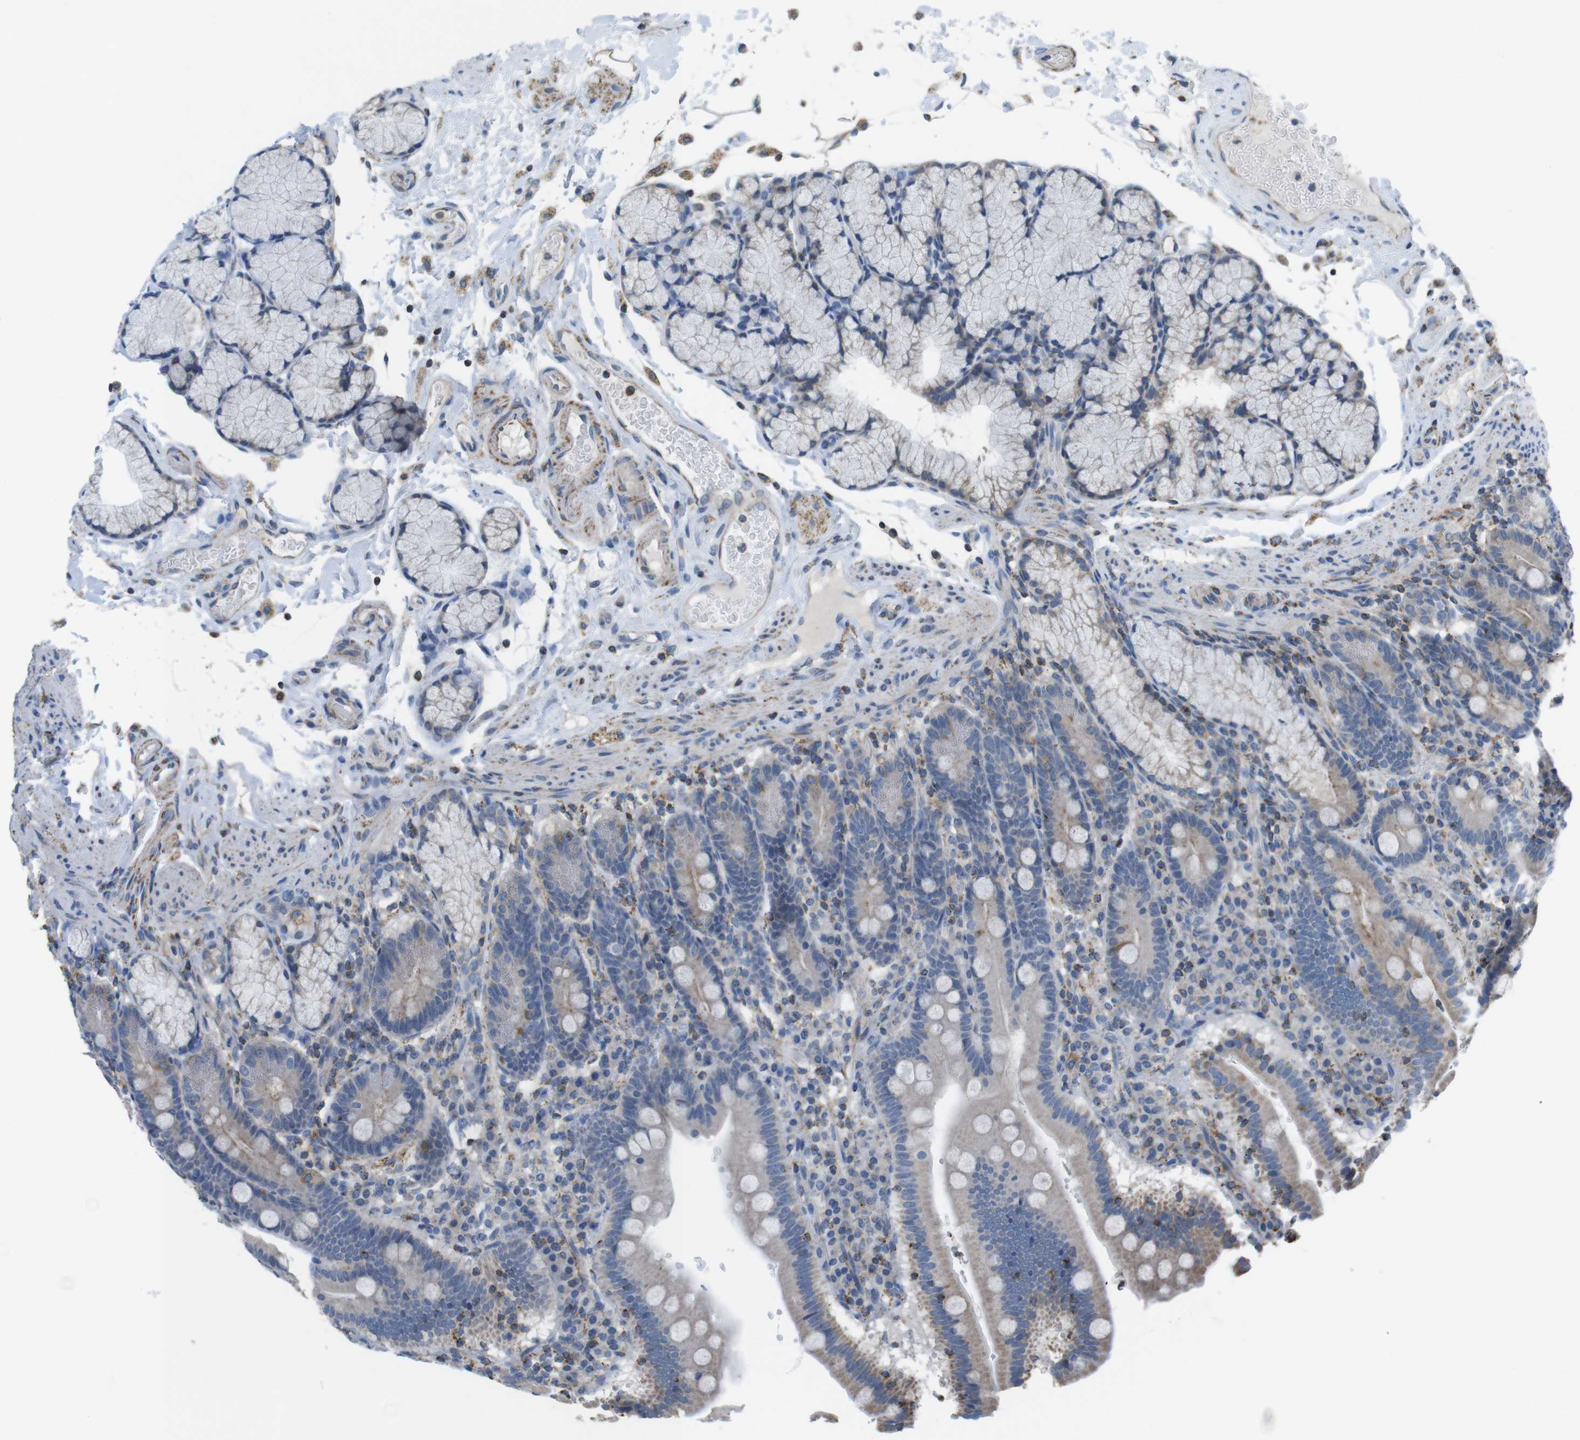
{"staining": {"intensity": "moderate", "quantity": "25%-75%", "location": "cytoplasmic/membranous"}, "tissue": "duodenum", "cell_type": "Glandular cells", "image_type": "normal", "snomed": [{"axis": "morphology", "description": "Normal tissue, NOS"}, {"axis": "topography", "description": "Small intestine, NOS"}], "caption": "This histopathology image reveals IHC staining of normal human duodenum, with medium moderate cytoplasmic/membranous positivity in about 25%-75% of glandular cells.", "gene": "GRIK1", "patient": {"sex": "female", "age": 71}}